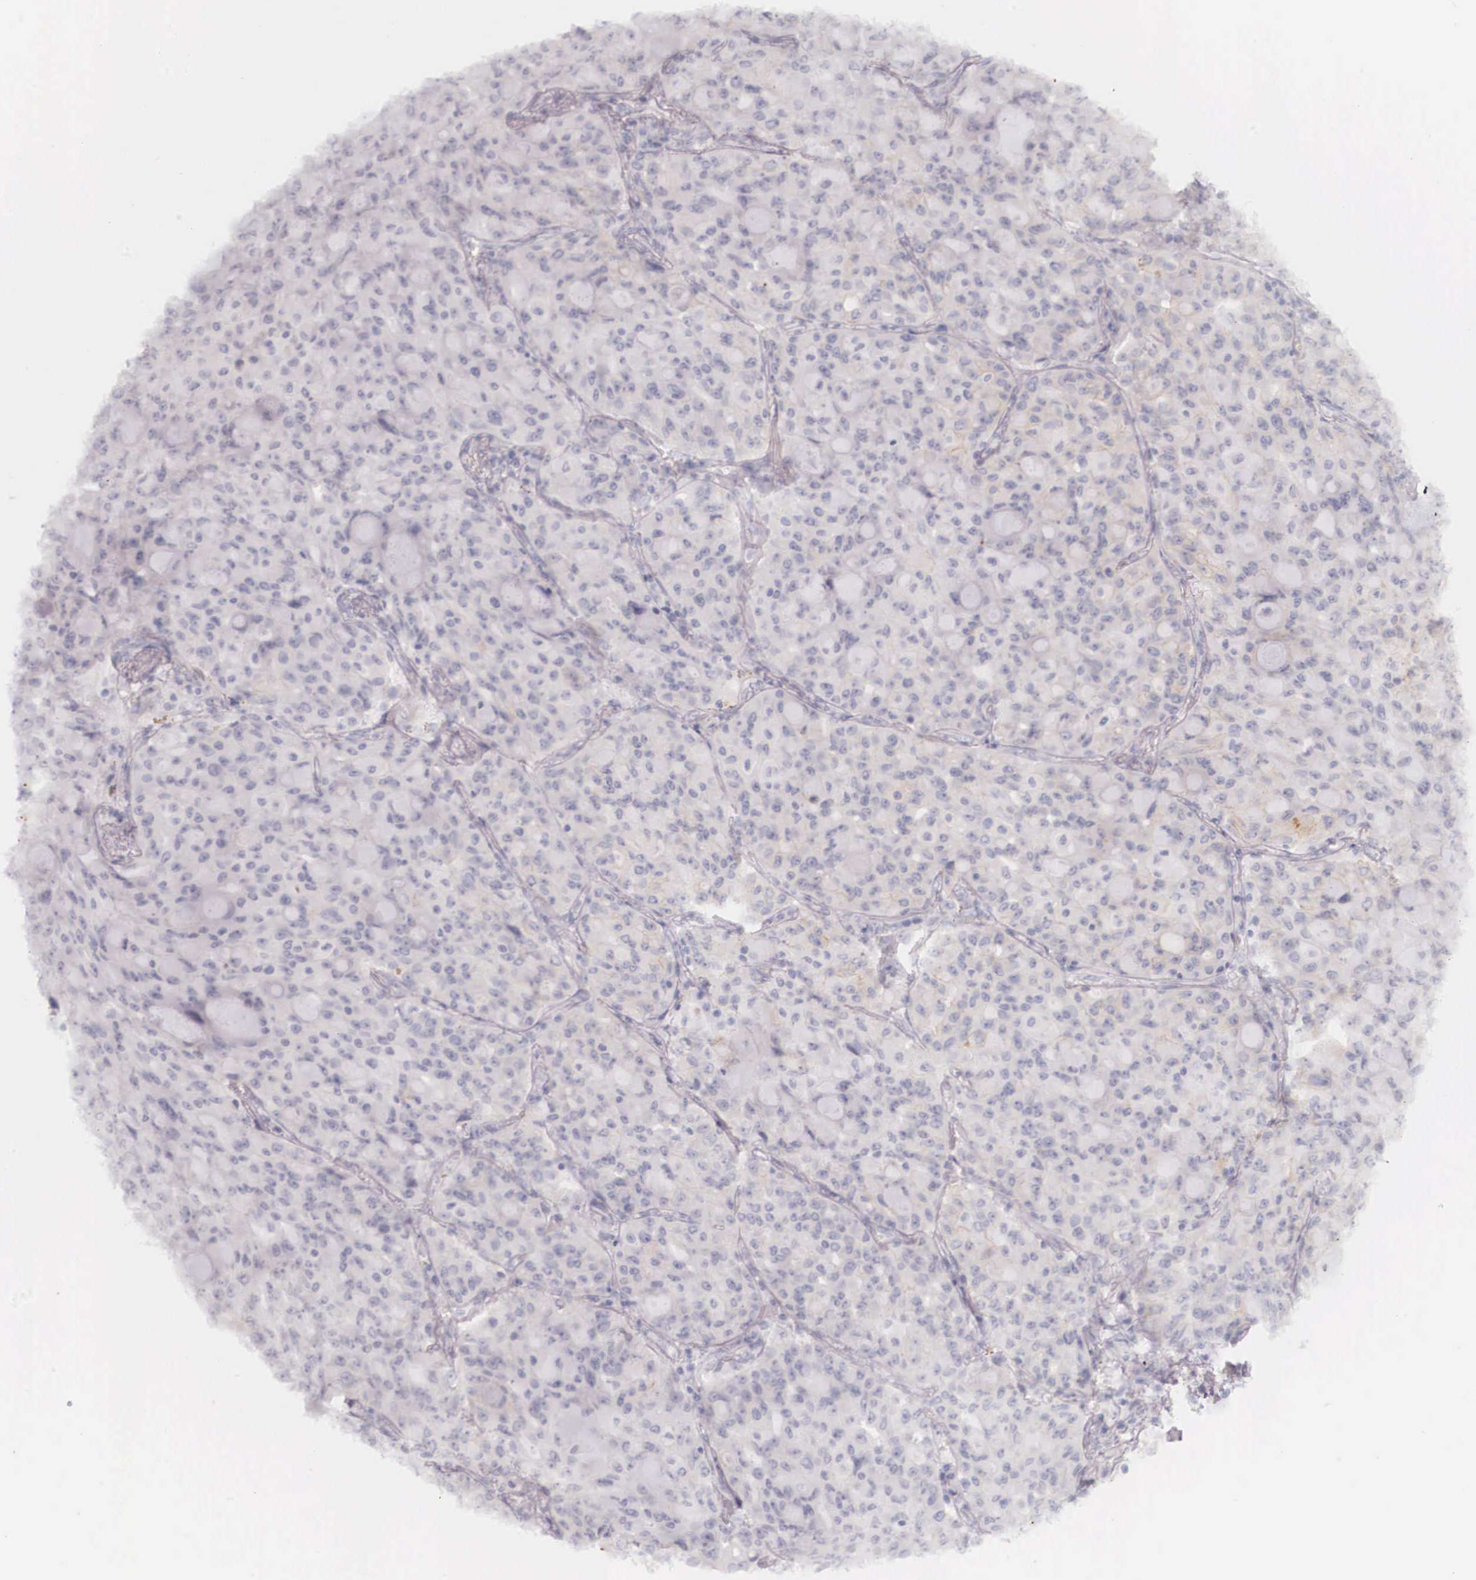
{"staining": {"intensity": "negative", "quantity": "none", "location": "none"}, "tissue": "lung cancer", "cell_type": "Tumor cells", "image_type": "cancer", "snomed": [{"axis": "morphology", "description": "Adenocarcinoma, NOS"}, {"axis": "topography", "description": "Lung"}], "caption": "This is an immunohistochemistry photomicrograph of lung adenocarcinoma. There is no positivity in tumor cells.", "gene": "KRT14", "patient": {"sex": "female", "age": 44}}